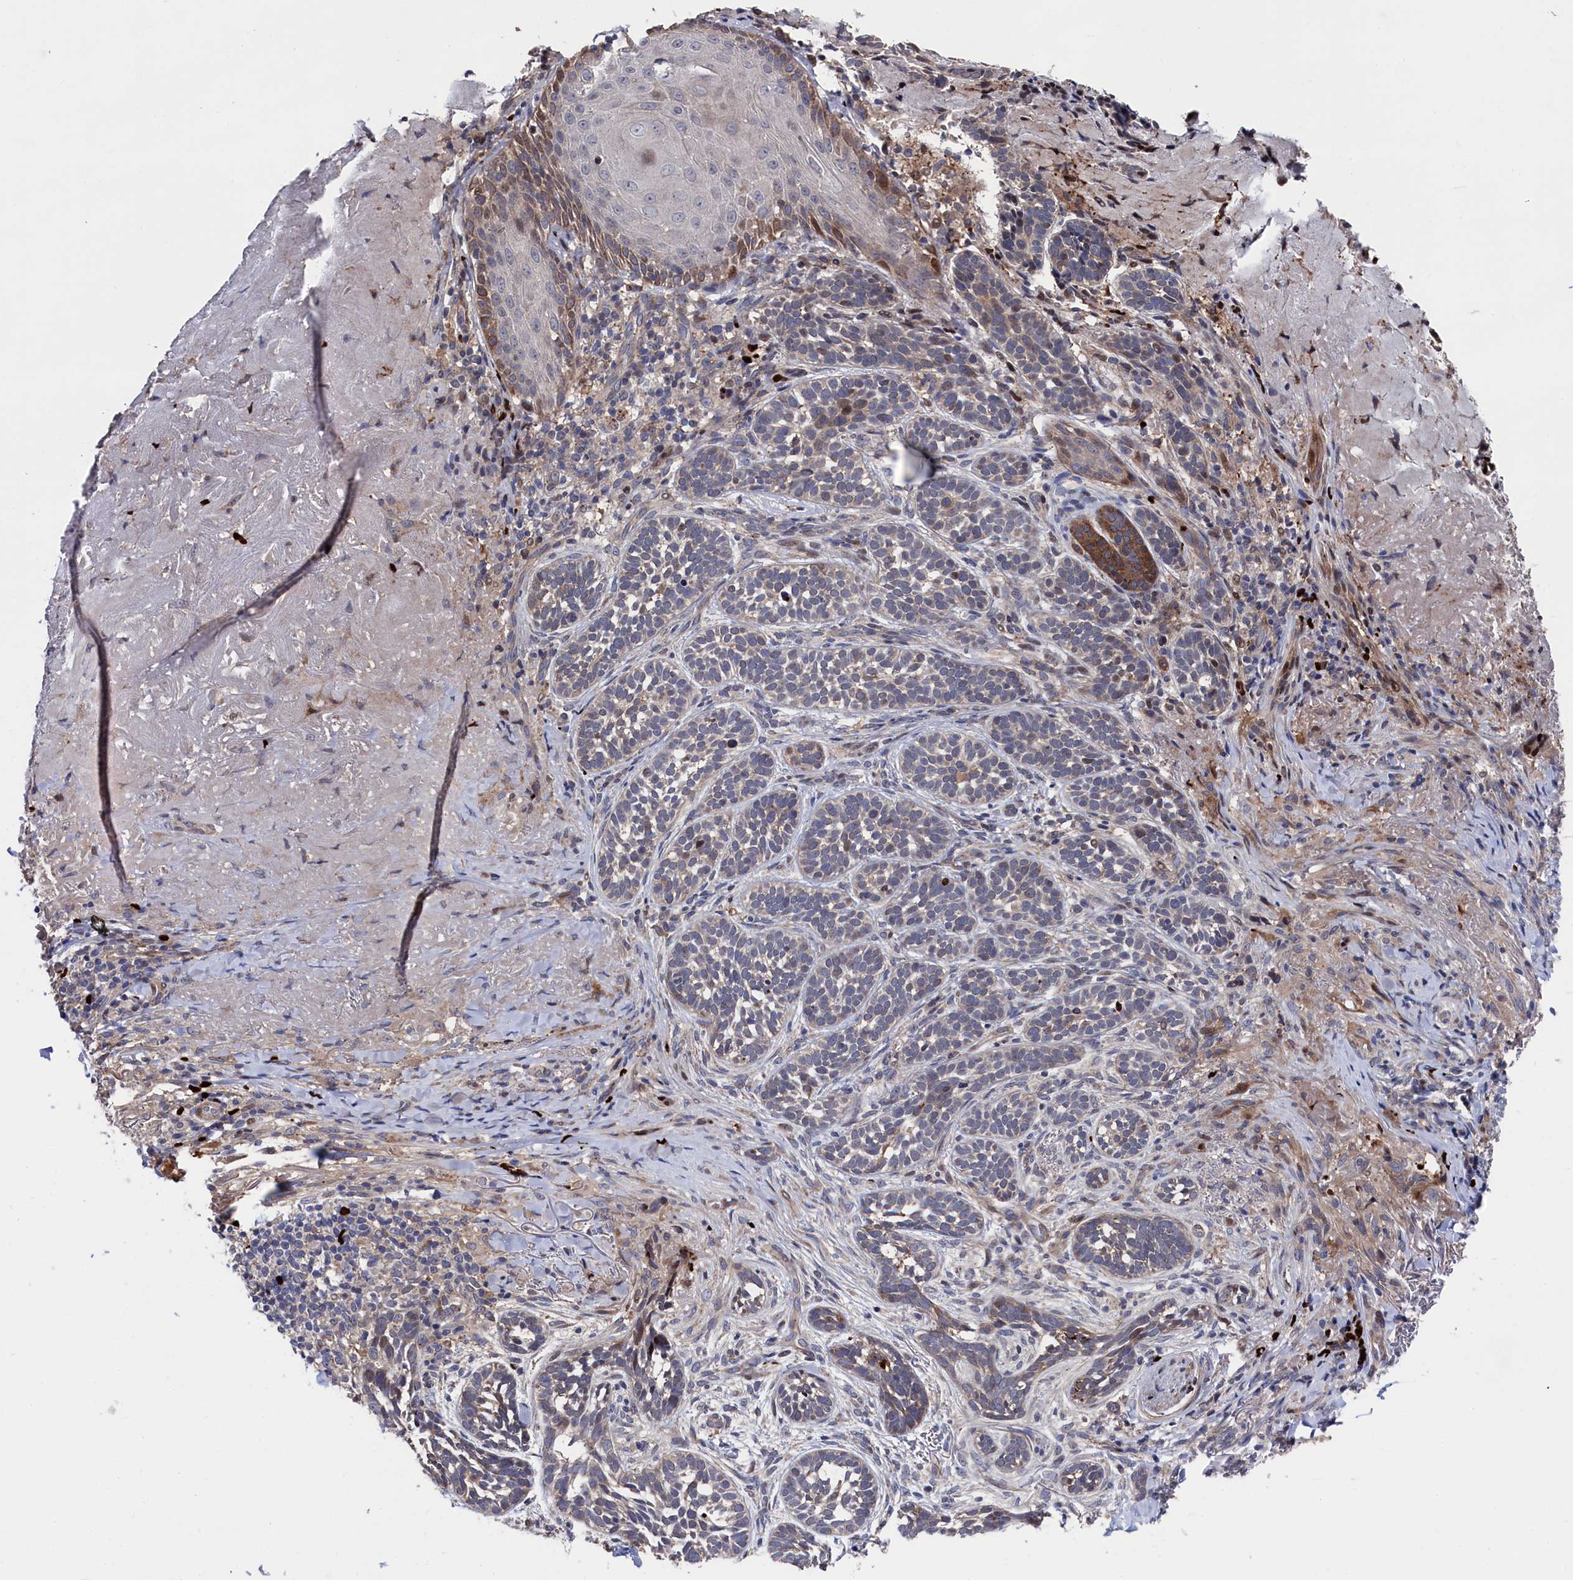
{"staining": {"intensity": "weak", "quantity": "<25%", "location": "cytoplasmic/membranous"}, "tissue": "skin cancer", "cell_type": "Tumor cells", "image_type": "cancer", "snomed": [{"axis": "morphology", "description": "Basal cell carcinoma"}, {"axis": "topography", "description": "Skin"}], "caption": "This image is of skin cancer (basal cell carcinoma) stained with IHC to label a protein in brown with the nuclei are counter-stained blue. There is no positivity in tumor cells.", "gene": "ZNF891", "patient": {"sex": "male", "age": 71}}